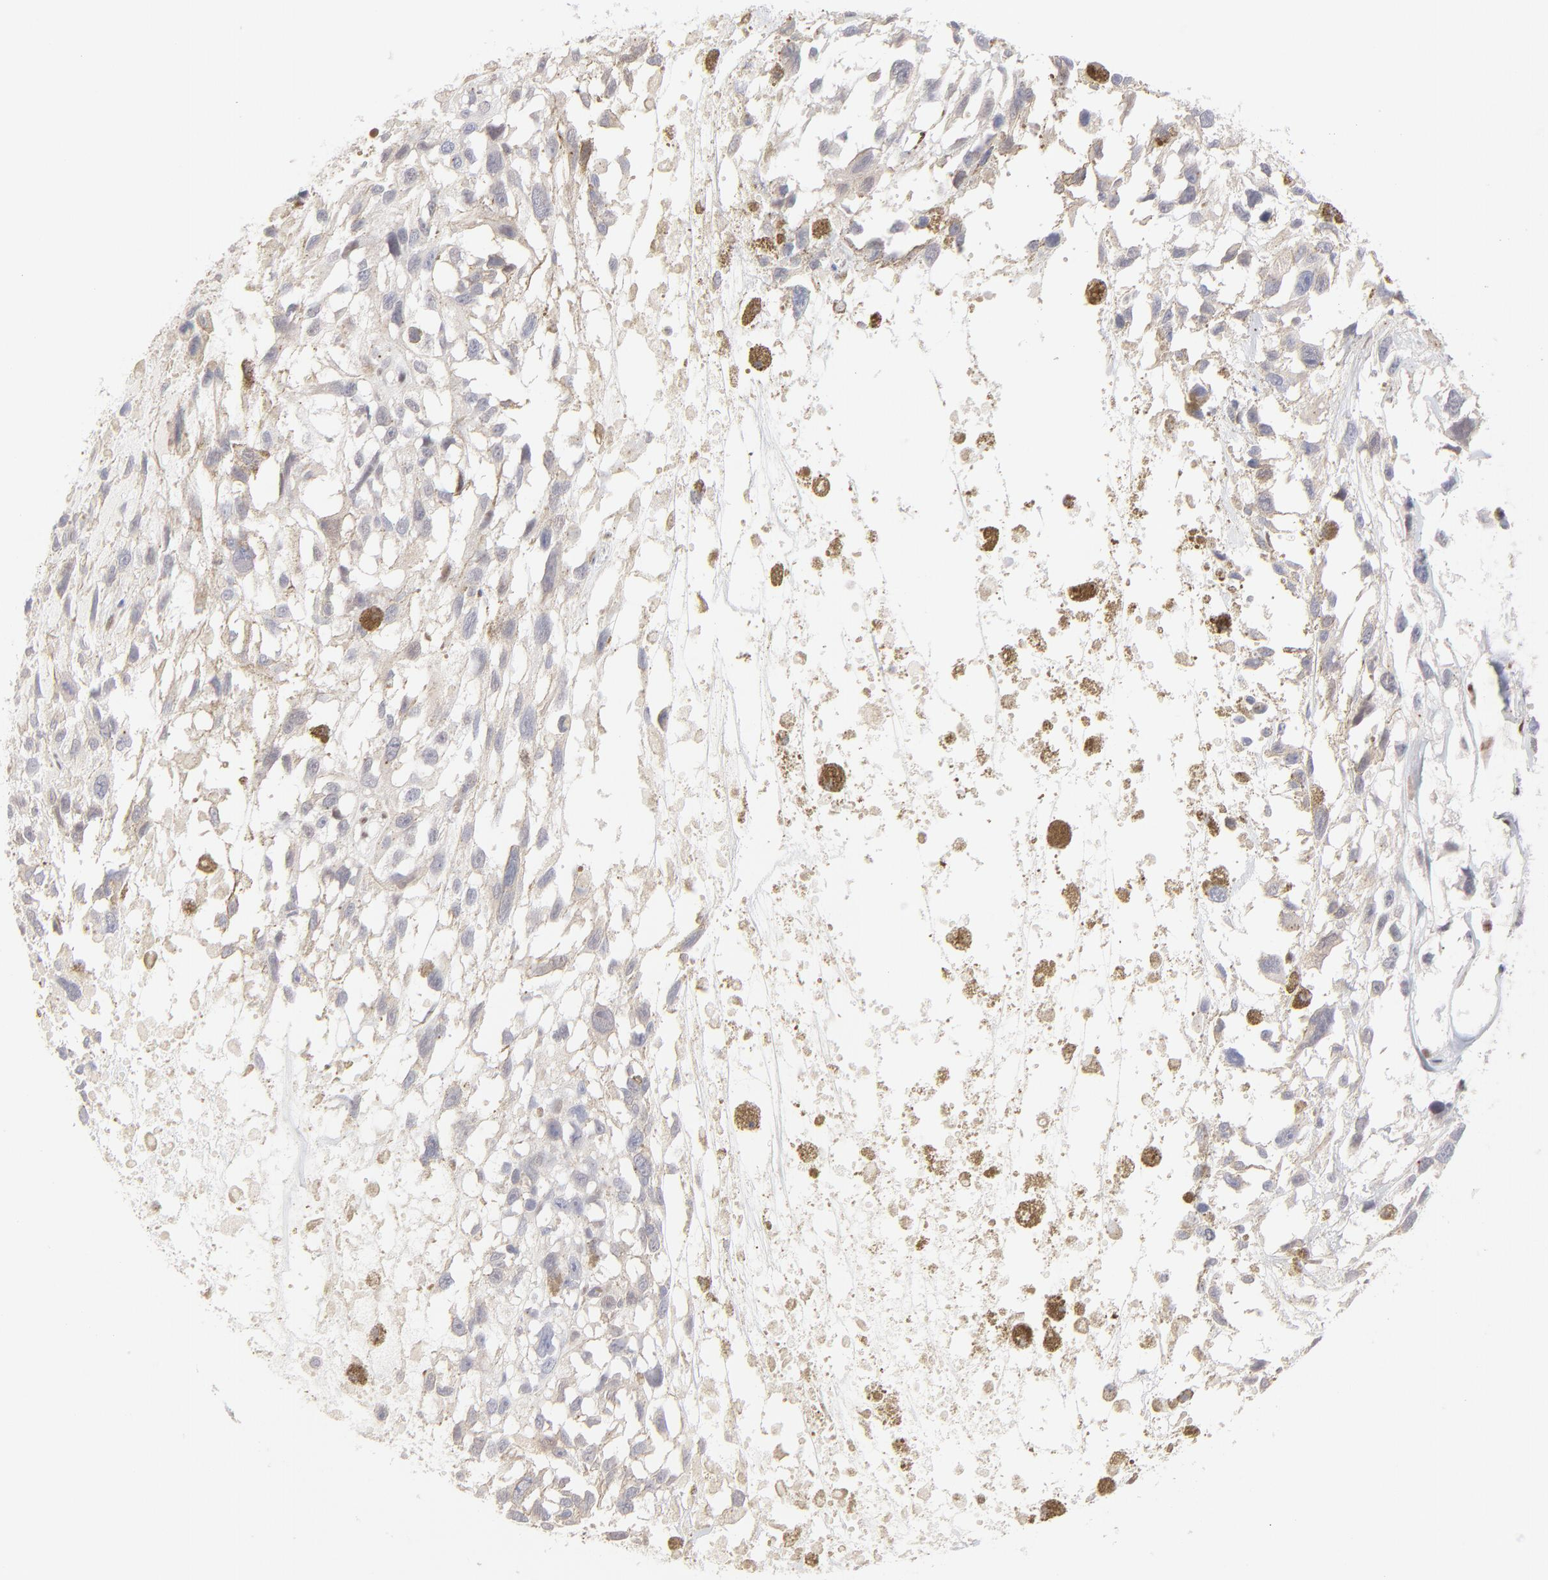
{"staining": {"intensity": "negative", "quantity": "none", "location": "none"}, "tissue": "melanoma", "cell_type": "Tumor cells", "image_type": "cancer", "snomed": [{"axis": "morphology", "description": "Malignant melanoma, Metastatic site"}, {"axis": "topography", "description": "Lymph node"}], "caption": "Immunohistochemical staining of human melanoma displays no significant staining in tumor cells. (DAB (3,3'-diaminobenzidine) immunohistochemistry, high magnification).", "gene": "STAT3", "patient": {"sex": "male", "age": 59}}